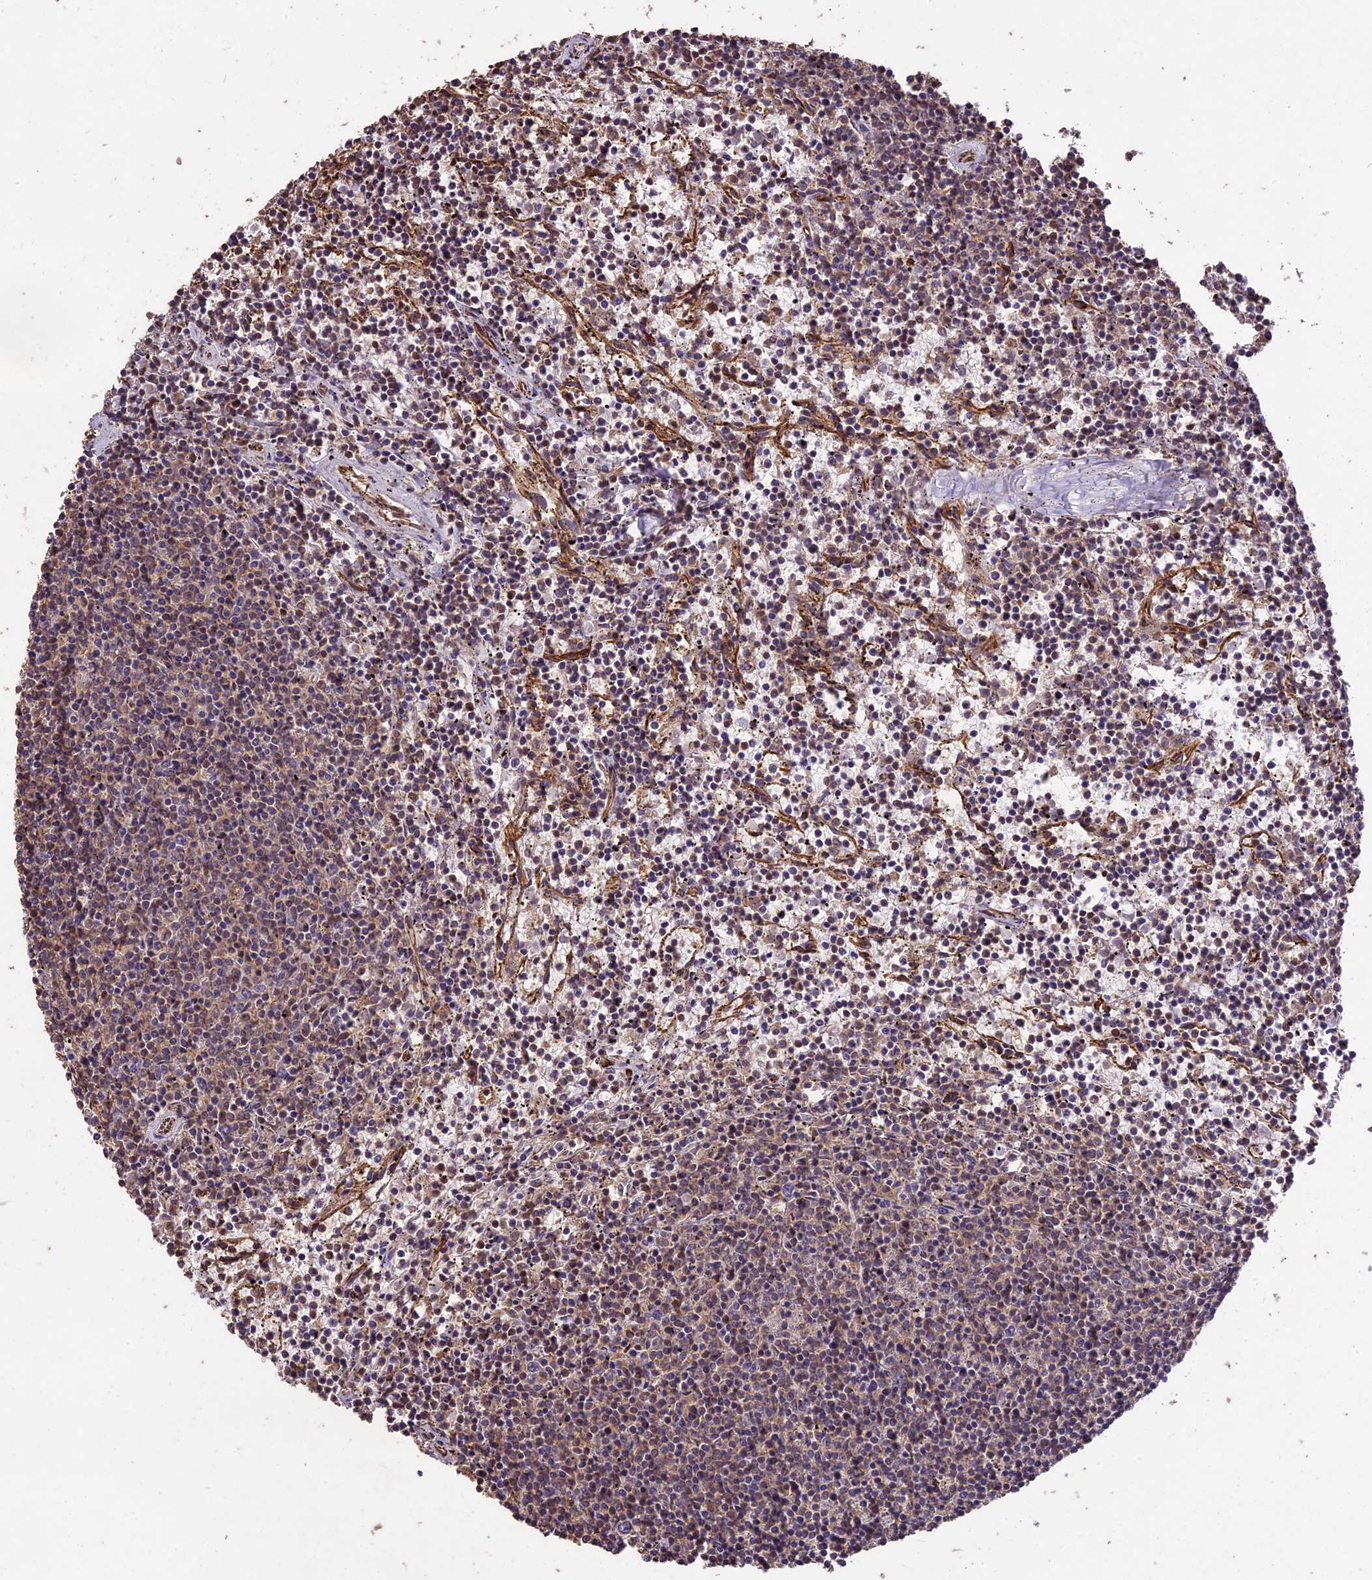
{"staining": {"intensity": "weak", "quantity": "<25%", "location": "cytoplasmic/membranous"}, "tissue": "lymphoma", "cell_type": "Tumor cells", "image_type": "cancer", "snomed": [{"axis": "morphology", "description": "Malignant lymphoma, non-Hodgkin's type, Low grade"}, {"axis": "topography", "description": "Spleen"}], "caption": "Immunohistochemical staining of human malignant lymphoma, non-Hodgkin's type (low-grade) displays no significant positivity in tumor cells.", "gene": "TTLL10", "patient": {"sex": "female", "age": 50}}